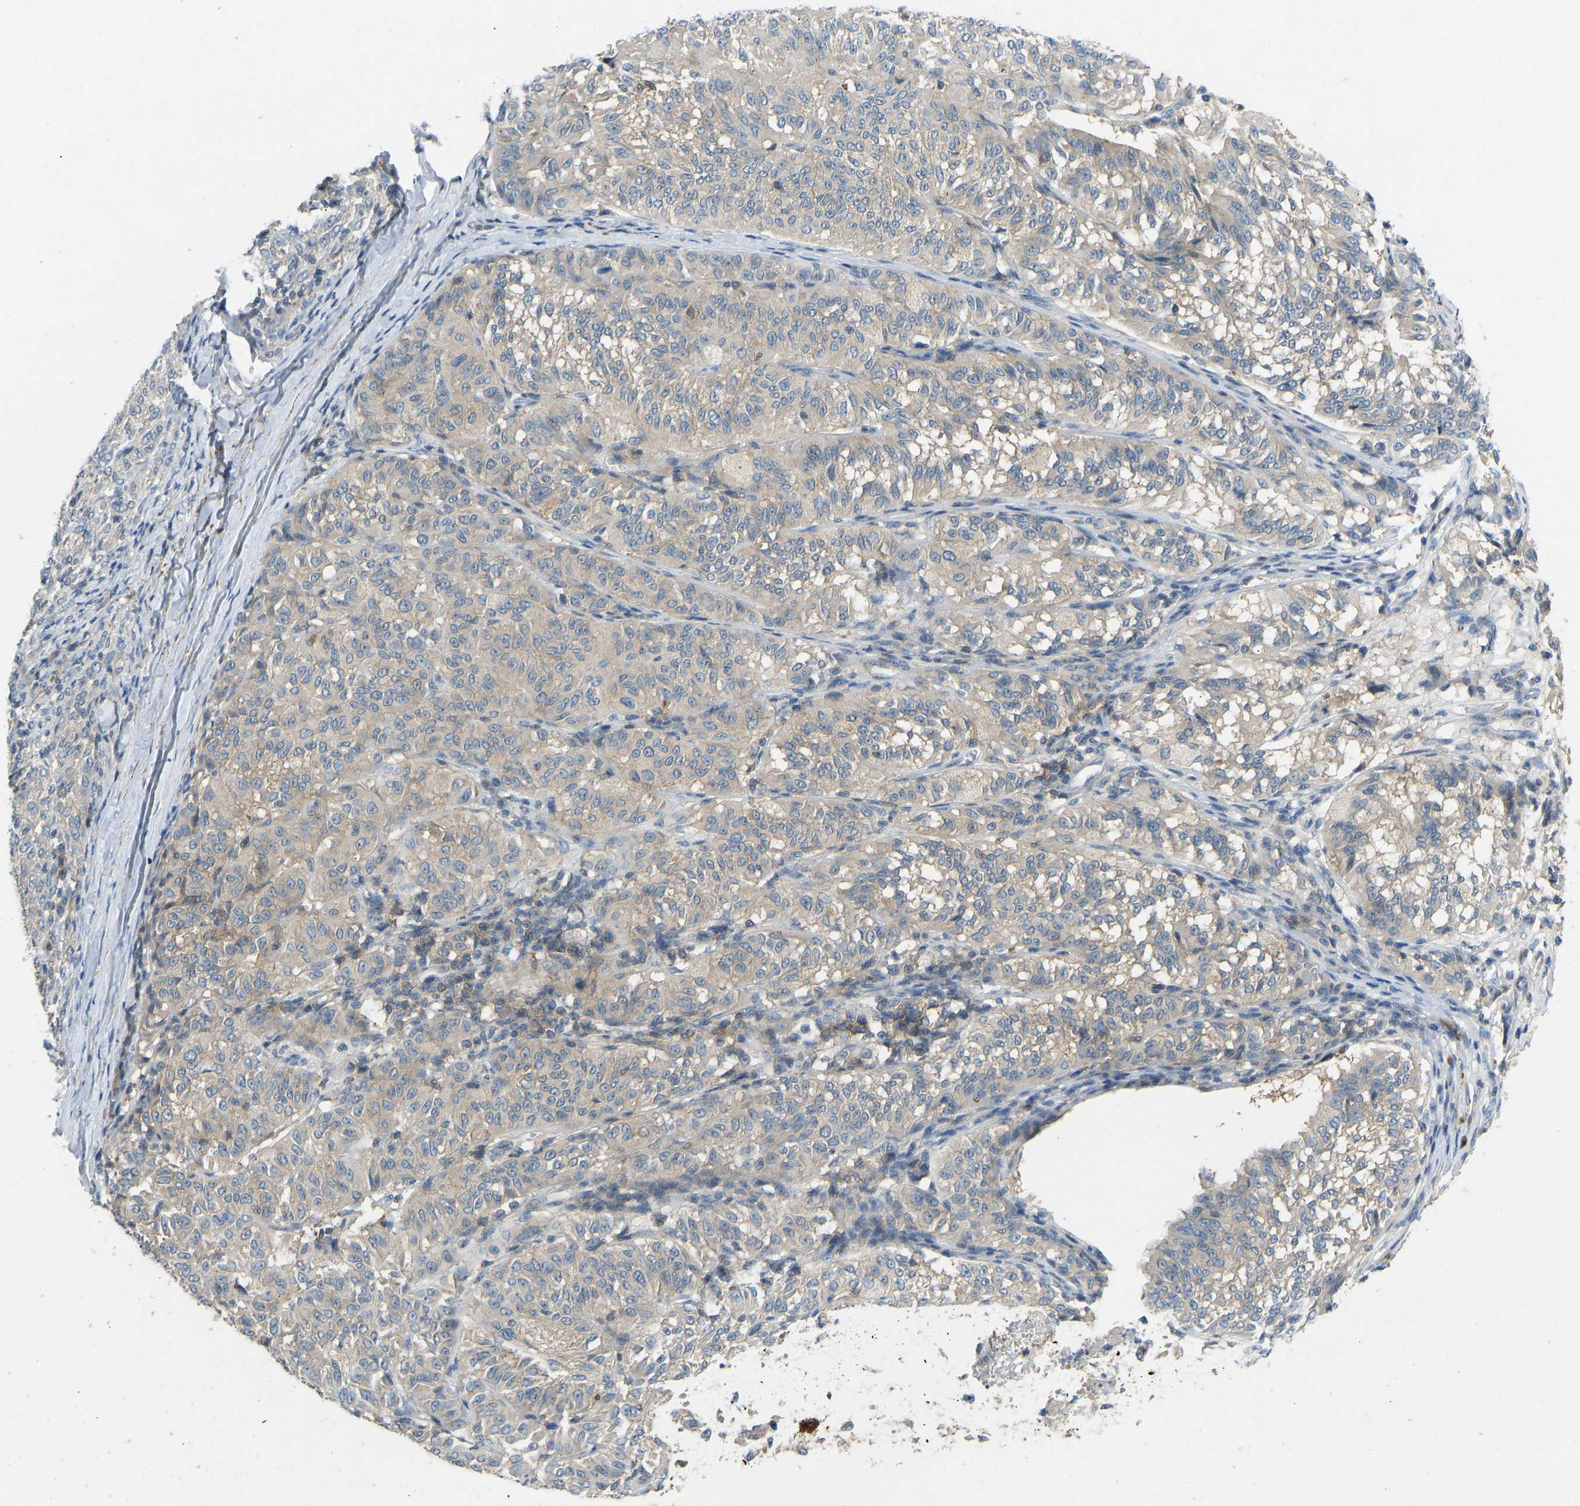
{"staining": {"intensity": "weak", "quantity": "<25%", "location": "cytoplasmic/membranous"}, "tissue": "melanoma", "cell_type": "Tumor cells", "image_type": "cancer", "snomed": [{"axis": "morphology", "description": "Malignant melanoma, NOS"}, {"axis": "topography", "description": "Skin"}], "caption": "The immunohistochemistry (IHC) image has no significant staining in tumor cells of melanoma tissue.", "gene": "NDRG3", "patient": {"sex": "female", "age": 72}}